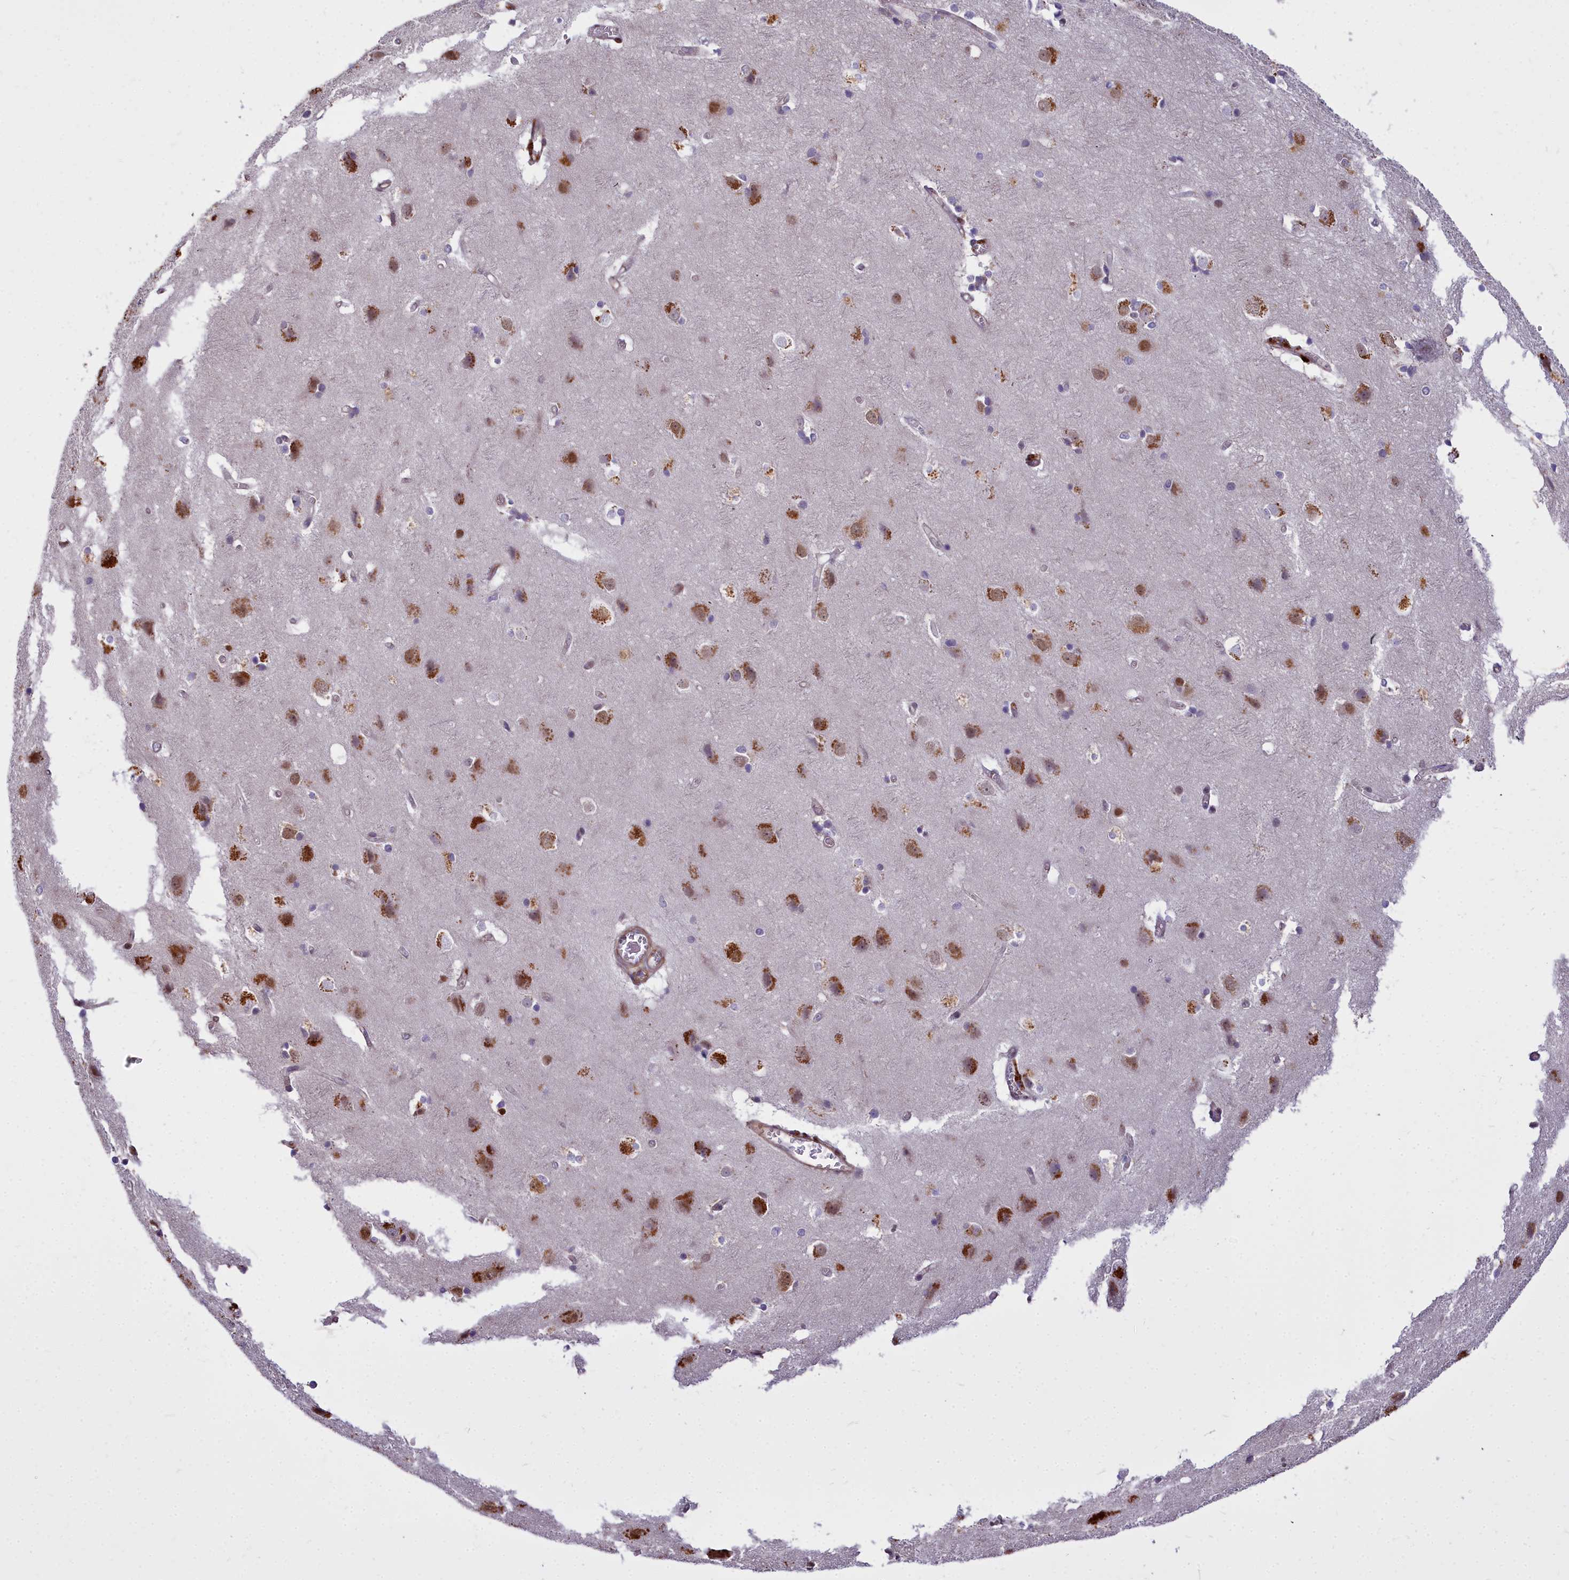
{"staining": {"intensity": "moderate", "quantity": ">75%", "location": "cytoplasmic/membranous"}, "tissue": "cerebral cortex", "cell_type": "Endothelial cells", "image_type": "normal", "snomed": [{"axis": "morphology", "description": "Normal tissue, NOS"}, {"axis": "topography", "description": "Cerebral cortex"}], "caption": "DAB (3,3'-diaminobenzidine) immunohistochemical staining of normal human cerebral cortex demonstrates moderate cytoplasmic/membranous protein positivity in about >75% of endothelial cells.", "gene": "GLYATL3", "patient": {"sex": "male", "age": 54}}